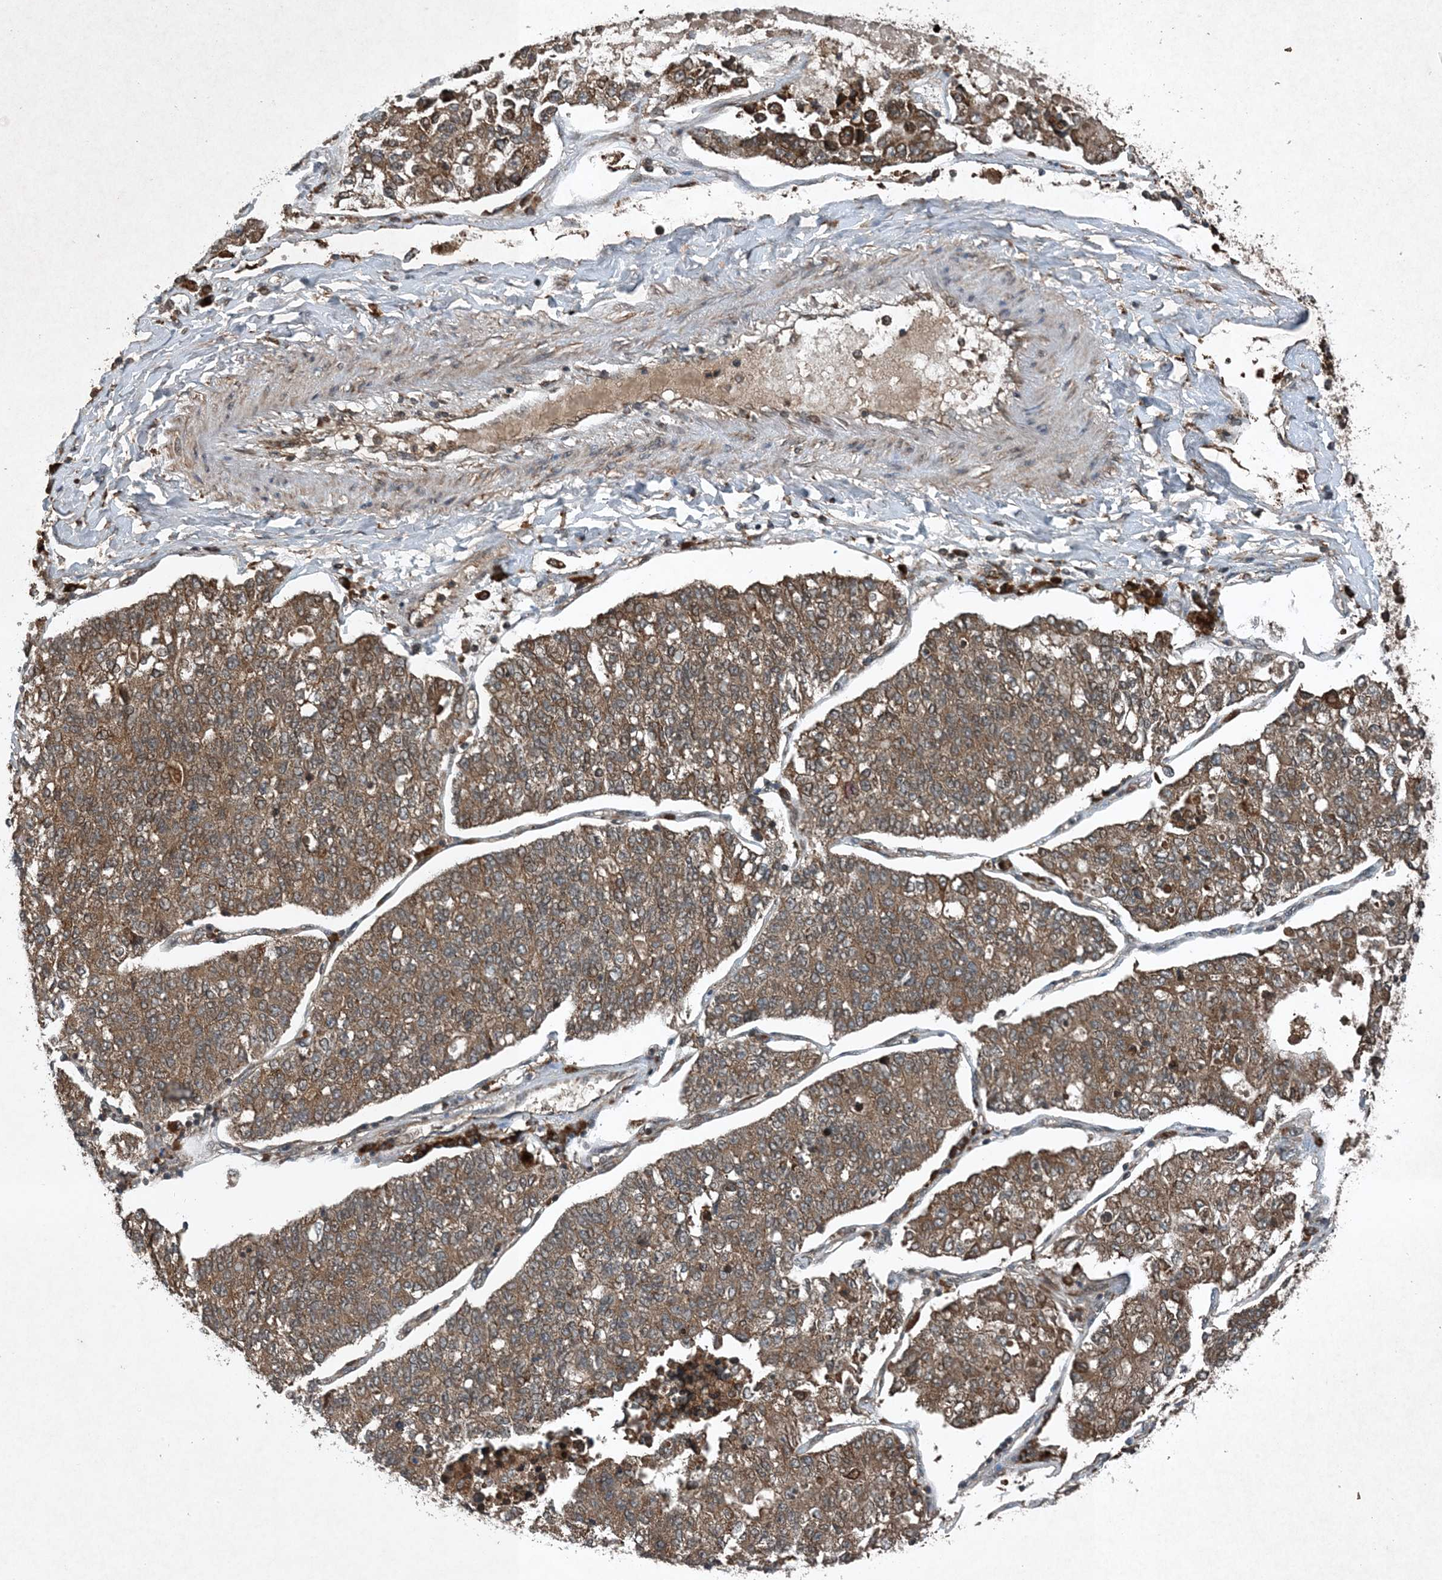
{"staining": {"intensity": "moderate", "quantity": ">75%", "location": "cytoplasmic/membranous"}, "tissue": "lung cancer", "cell_type": "Tumor cells", "image_type": "cancer", "snomed": [{"axis": "morphology", "description": "Adenocarcinoma, NOS"}, {"axis": "topography", "description": "Lung"}], "caption": "This is an image of immunohistochemistry (IHC) staining of lung adenocarcinoma, which shows moderate staining in the cytoplasmic/membranous of tumor cells.", "gene": "GNG5", "patient": {"sex": "male", "age": 49}}